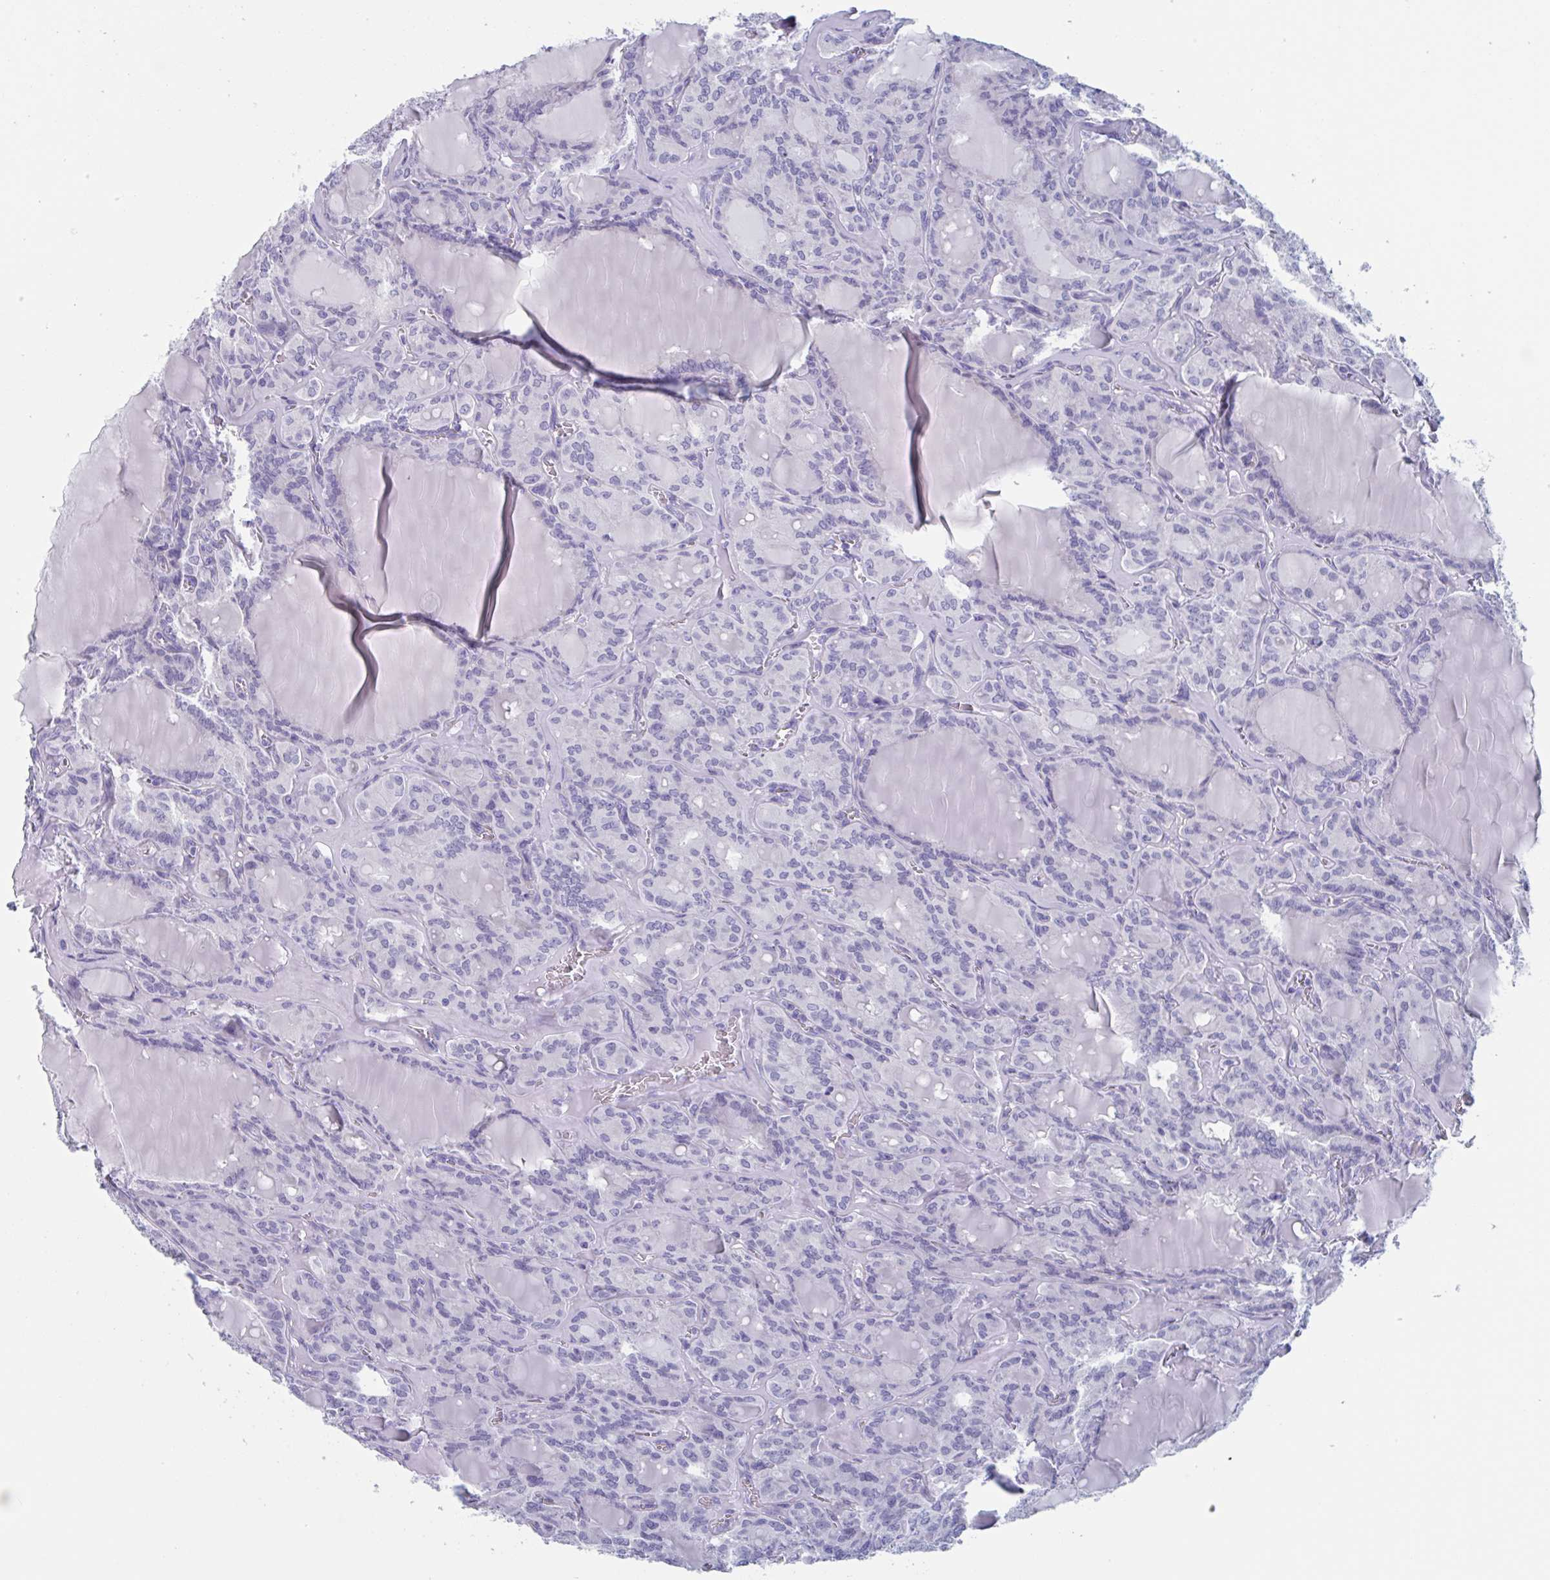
{"staining": {"intensity": "negative", "quantity": "none", "location": "none"}, "tissue": "thyroid cancer", "cell_type": "Tumor cells", "image_type": "cancer", "snomed": [{"axis": "morphology", "description": "Papillary adenocarcinoma, NOS"}, {"axis": "topography", "description": "Thyroid gland"}], "caption": "IHC micrograph of neoplastic tissue: human thyroid cancer (papillary adenocarcinoma) stained with DAB (3,3'-diaminobenzidine) shows no significant protein expression in tumor cells.", "gene": "HSD11B2", "patient": {"sex": "male", "age": 87}}